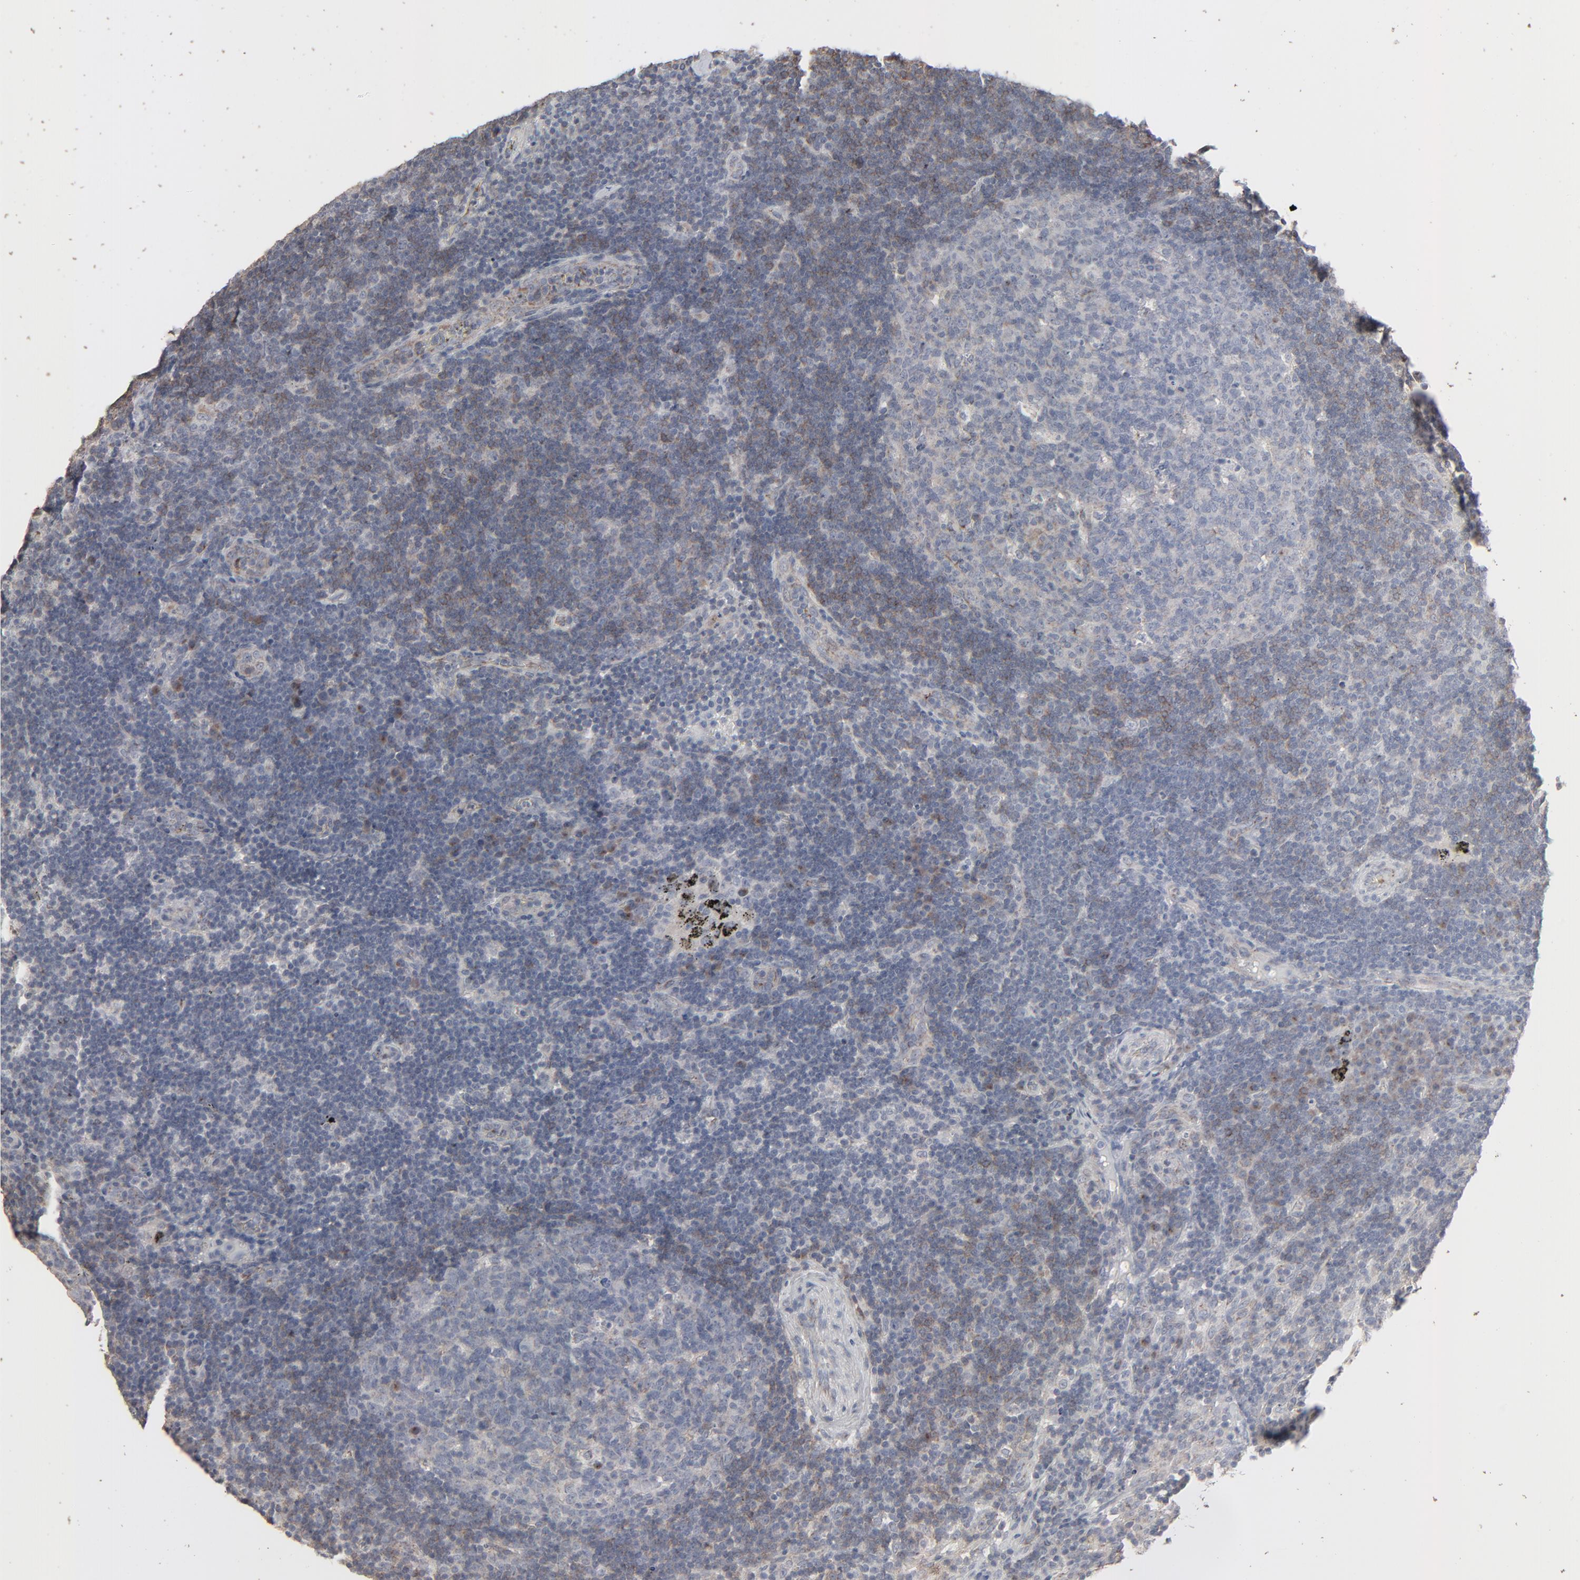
{"staining": {"intensity": "weak", "quantity": "<25%", "location": "cytoplasmic/membranous"}, "tissue": "lymph node", "cell_type": "Germinal center cells", "image_type": "normal", "snomed": [{"axis": "morphology", "description": "Normal tissue, NOS"}, {"axis": "morphology", "description": "Squamous cell carcinoma, metastatic, NOS"}, {"axis": "topography", "description": "Lymph node"}], "caption": "High magnification brightfield microscopy of unremarkable lymph node stained with DAB (brown) and counterstained with hematoxylin (blue): germinal center cells show no significant expression. Brightfield microscopy of immunohistochemistry (IHC) stained with DAB (3,3'-diaminobenzidine) (brown) and hematoxylin (blue), captured at high magnification.", "gene": "JAM3", "patient": {"sex": "female", "age": 53}}